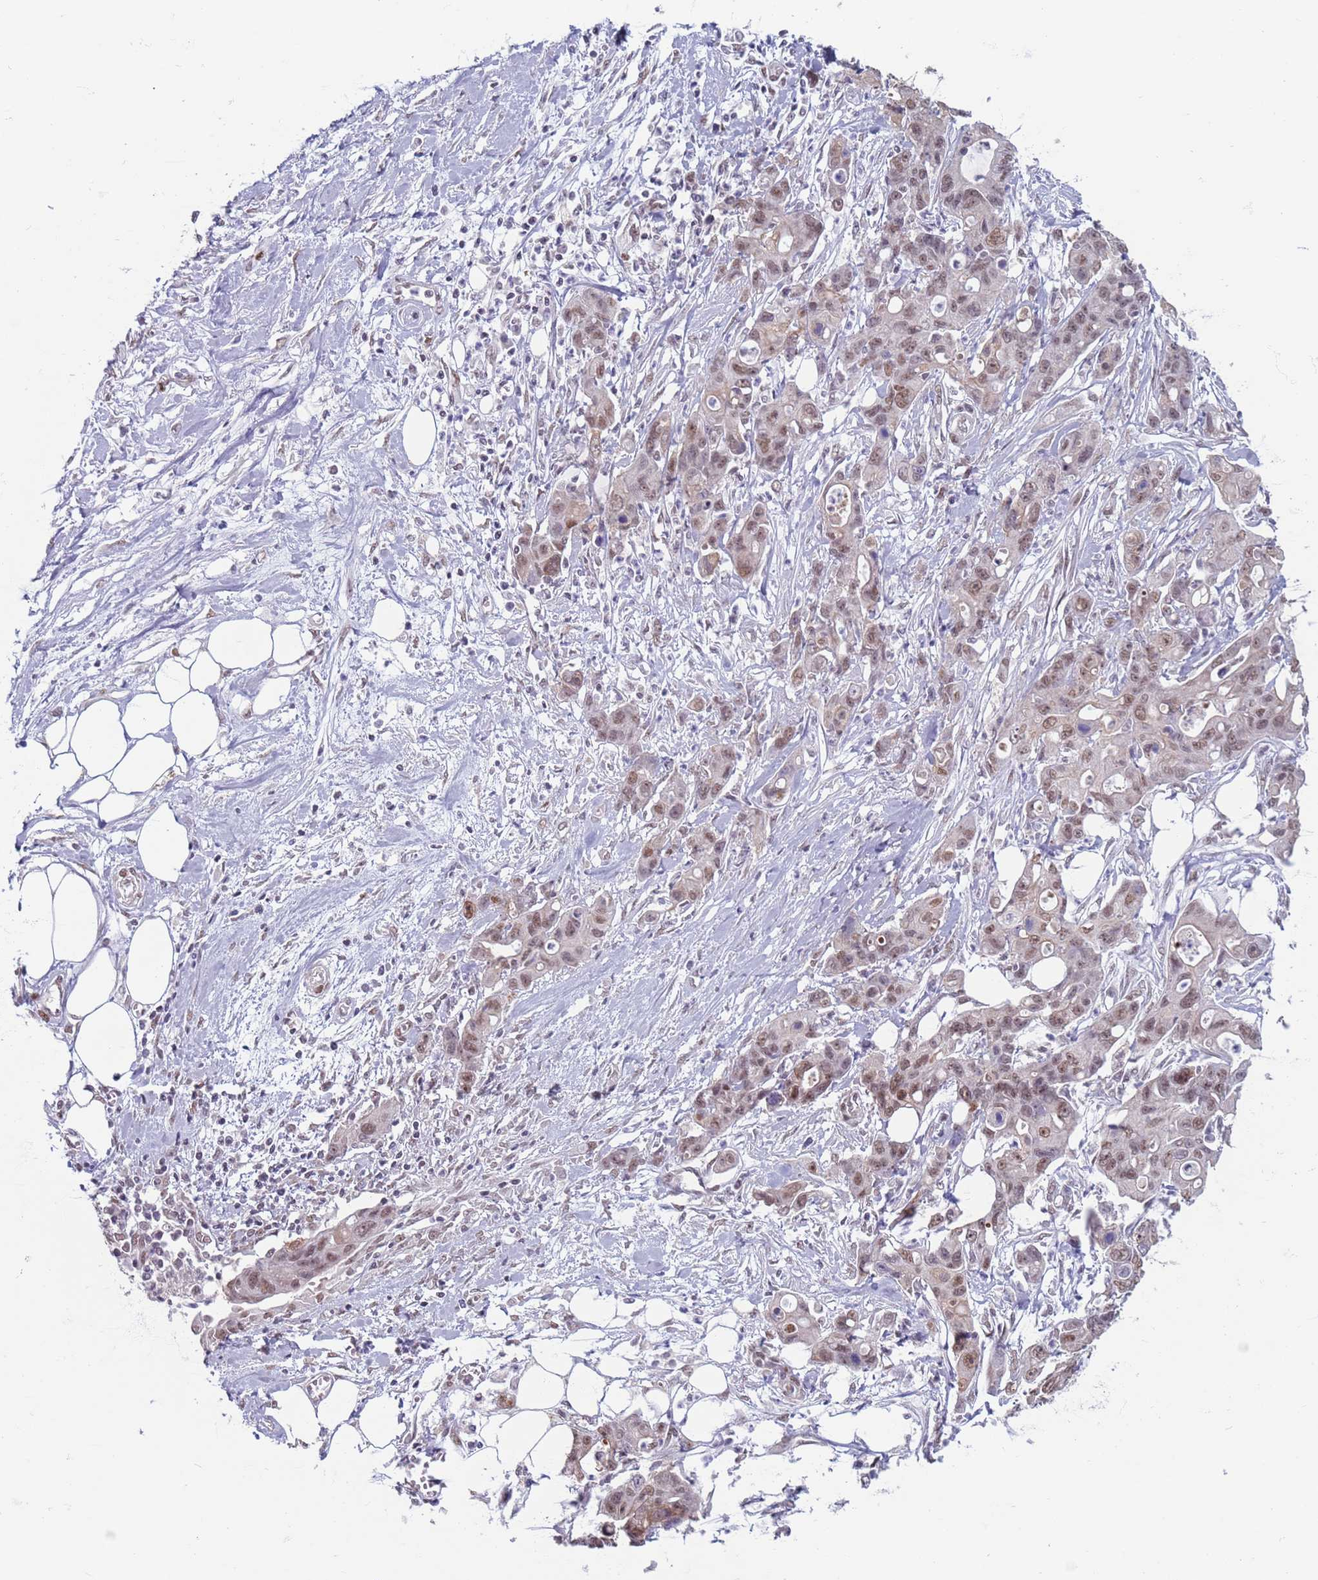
{"staining": {"intensity": "moderate", "quantity": ">75%", "location": "nuclear"}, "tissue": "ovarian cancer", "cell_type": "Tumor cells", "image_type": "cancer", "snomed": [{"axis": "morphology", "description": "Cystadenocarcinoma, mucinous, NOS"}, {"axis": "topography", "description": "Ovary"}], "caption": "A micrograph of ovarian mucinous cystadenocarcinoma stained for a protein displays moderate nuclear brown staining in tumor cells.", "gene": "SAE1", "patient": {"sex": "female", "age": 70}}